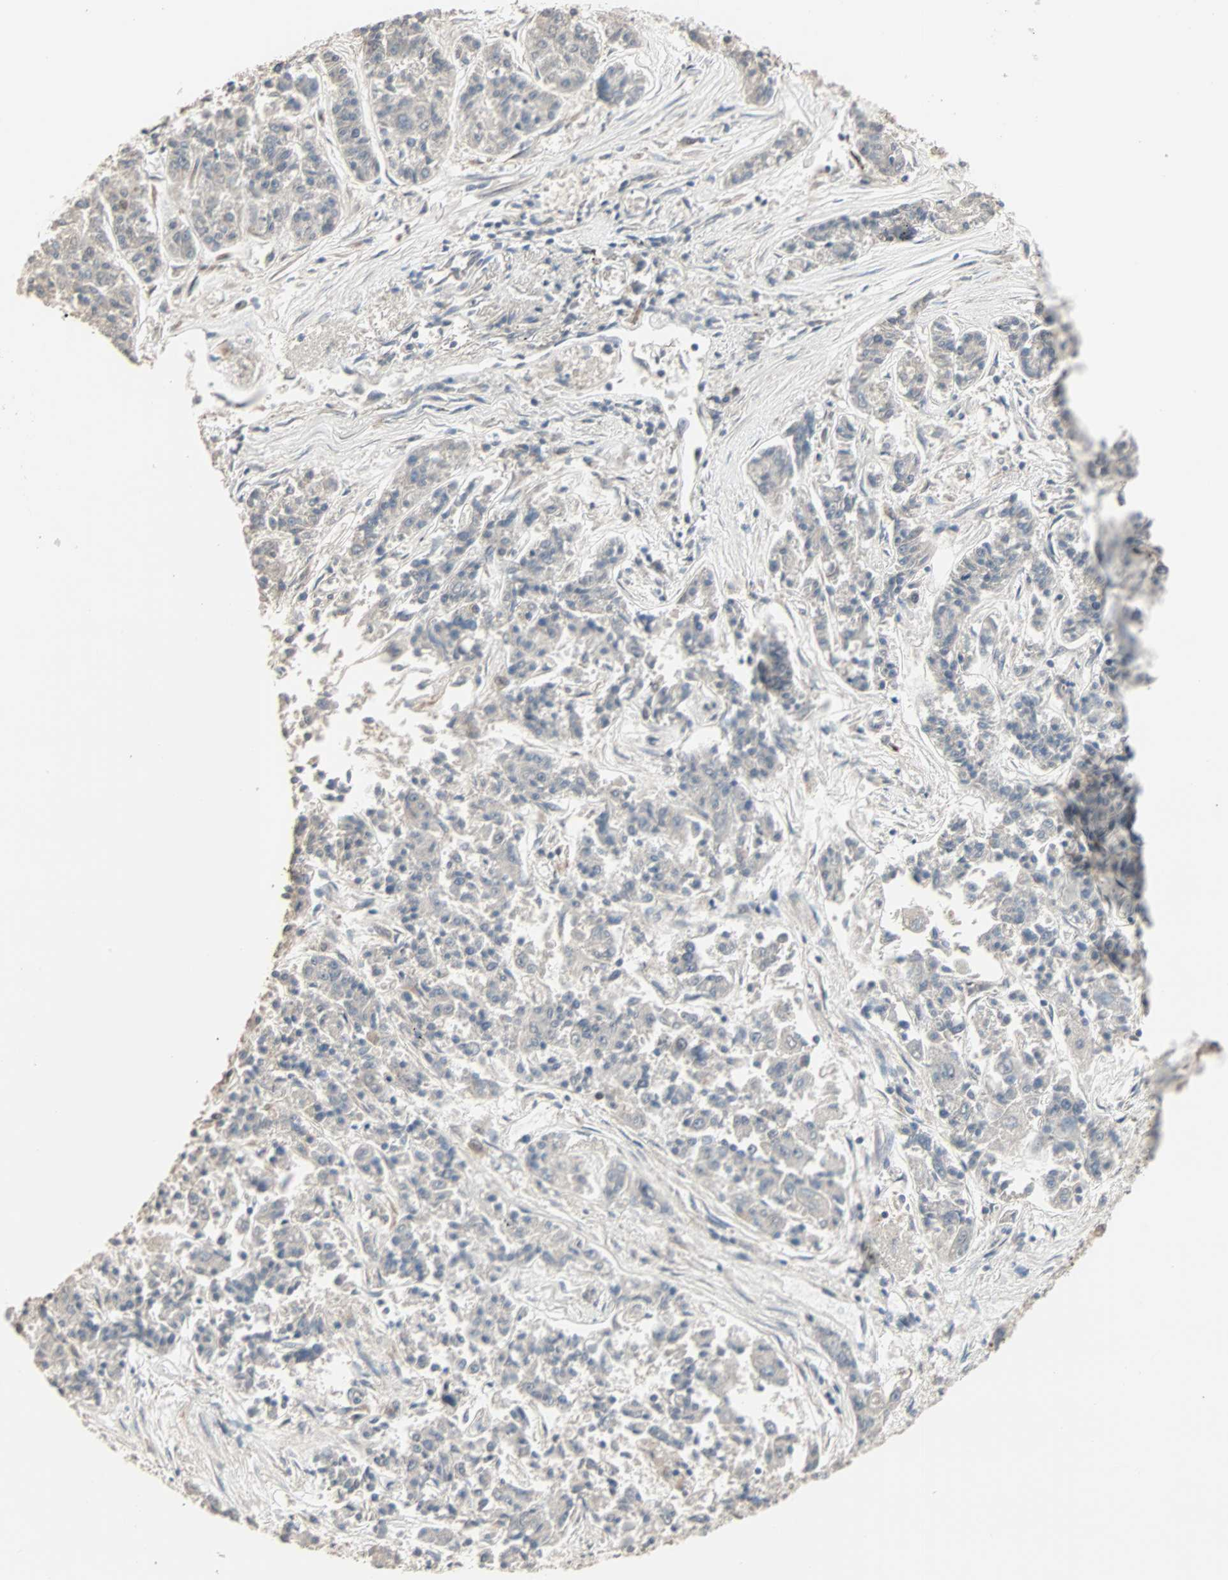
{"staining": {"intensity": "weak", "quantity": "25%-75%", "location": "cytoplasmic/membranous"}, "tissue": "lung cancer", "cell_type": "Tumor cells", "image_type": "cancer", "snomed": [{"axis": "morphology", "description": "Adenocarcinoma, NOS"}, {"axis": "topography", "description": "Lung"}], "caption": "DAB immunohistochemical staining of lung cancer (adenocarcinoma) demonstrates weak cytoplasmic/membranous protein positivity in approximately 25%-75% of tumor cells.", "gene": "KDM4A", "patient": {"sex": "male", "age": 84}}